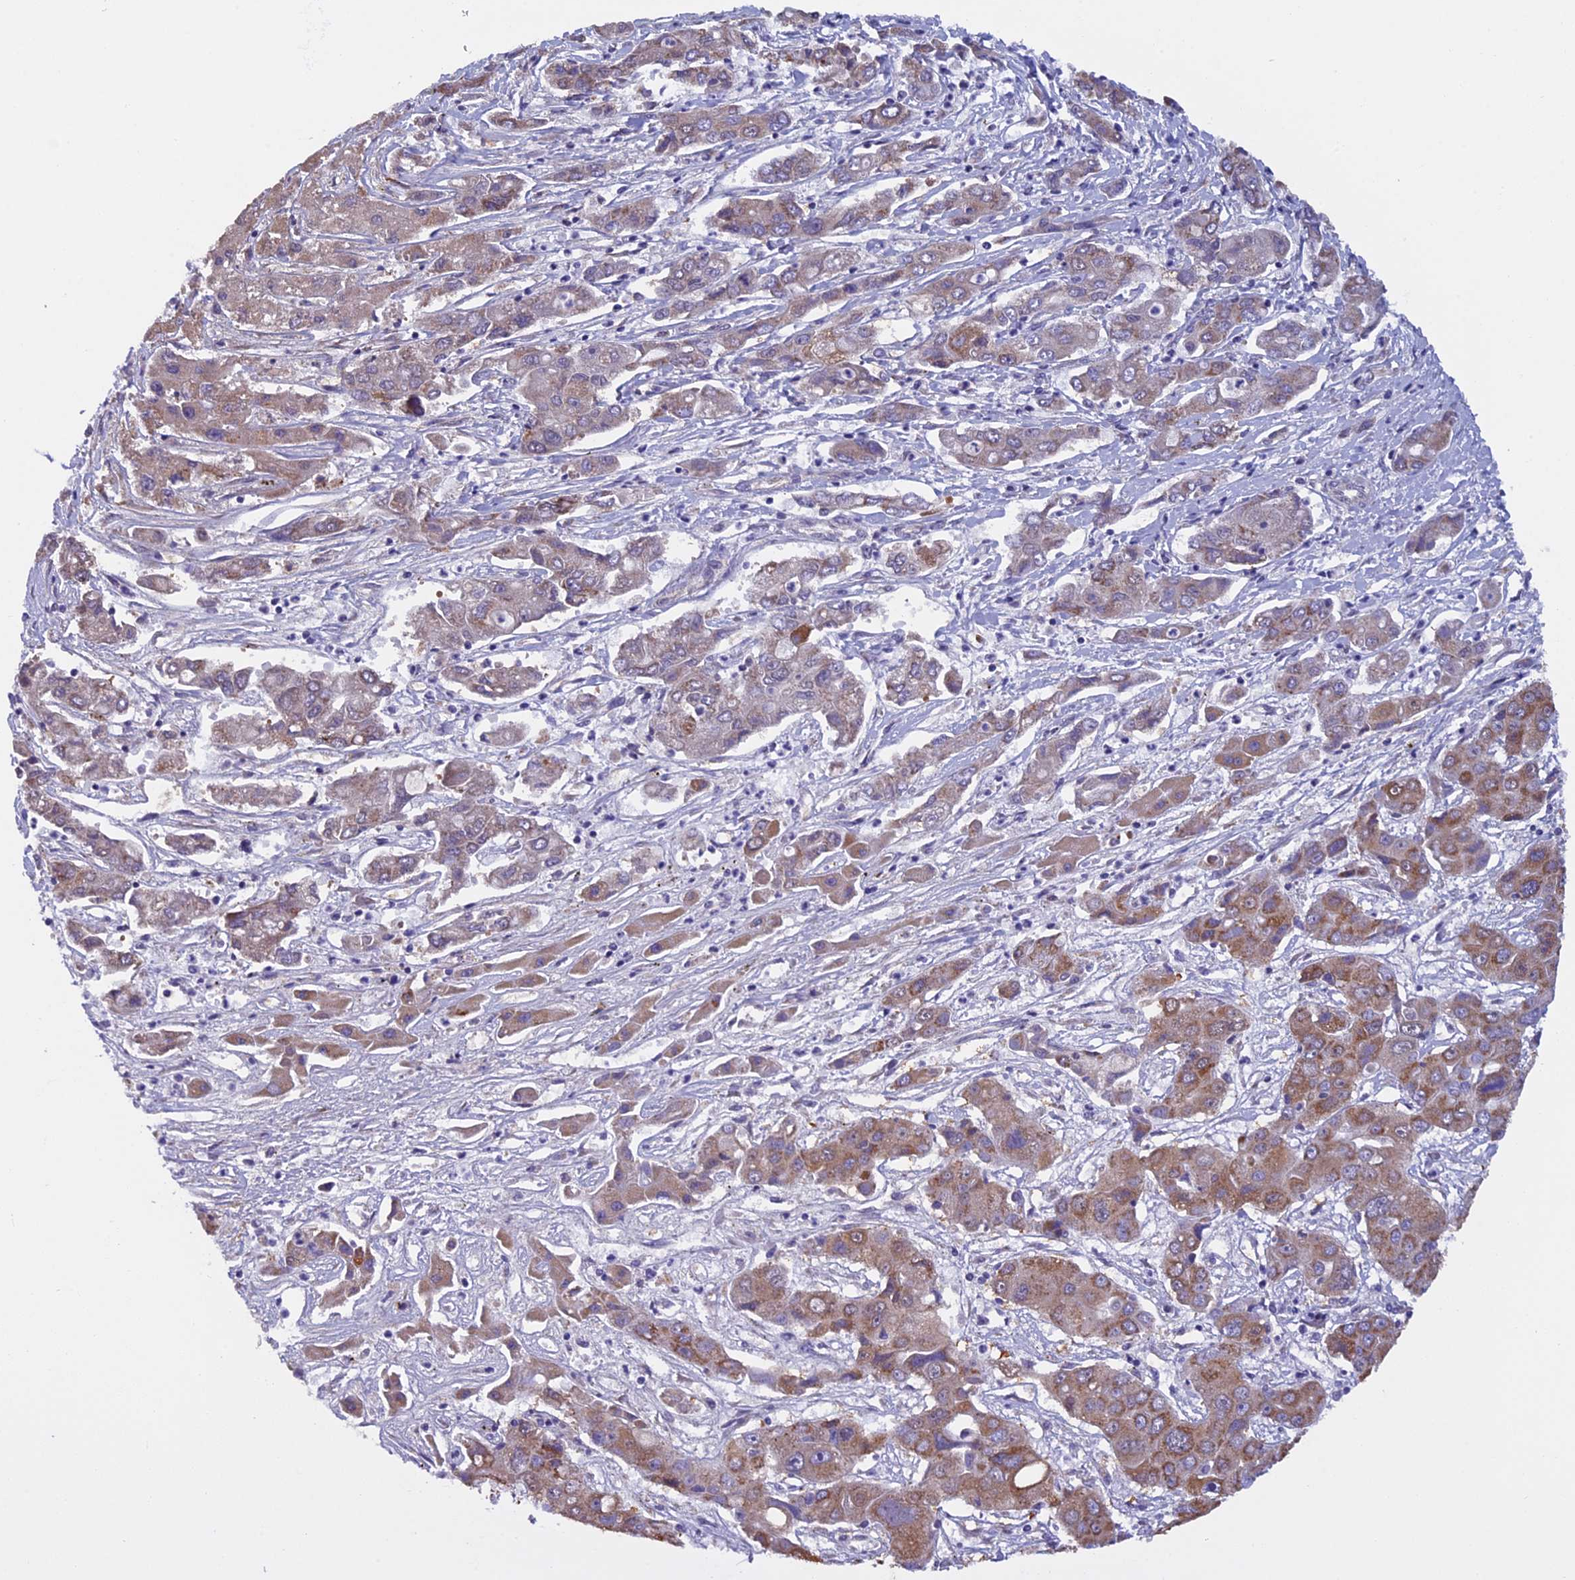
{"staining": {"intensity": "strong", "quantity": "25%-75%", "location": "cytoplasmic/membranous"}, "tissue": "liver cancer", "cell_type": "Tumor cells", "image_type": "cancer", "snomed": [{"axis": "morphology", "description": "Cholangiocarcinoma"}, {"axis": "topography", "description": "Liver"}], "caption": "DAB immunohistochemical staining of liver cholangiocarcinoma exhibits strong cytoplasmic/membranous protein expression in about 25%-75% of tumor cells.", "gene": "ZNF317", "patient": {"sex": "male", "age": 67}}